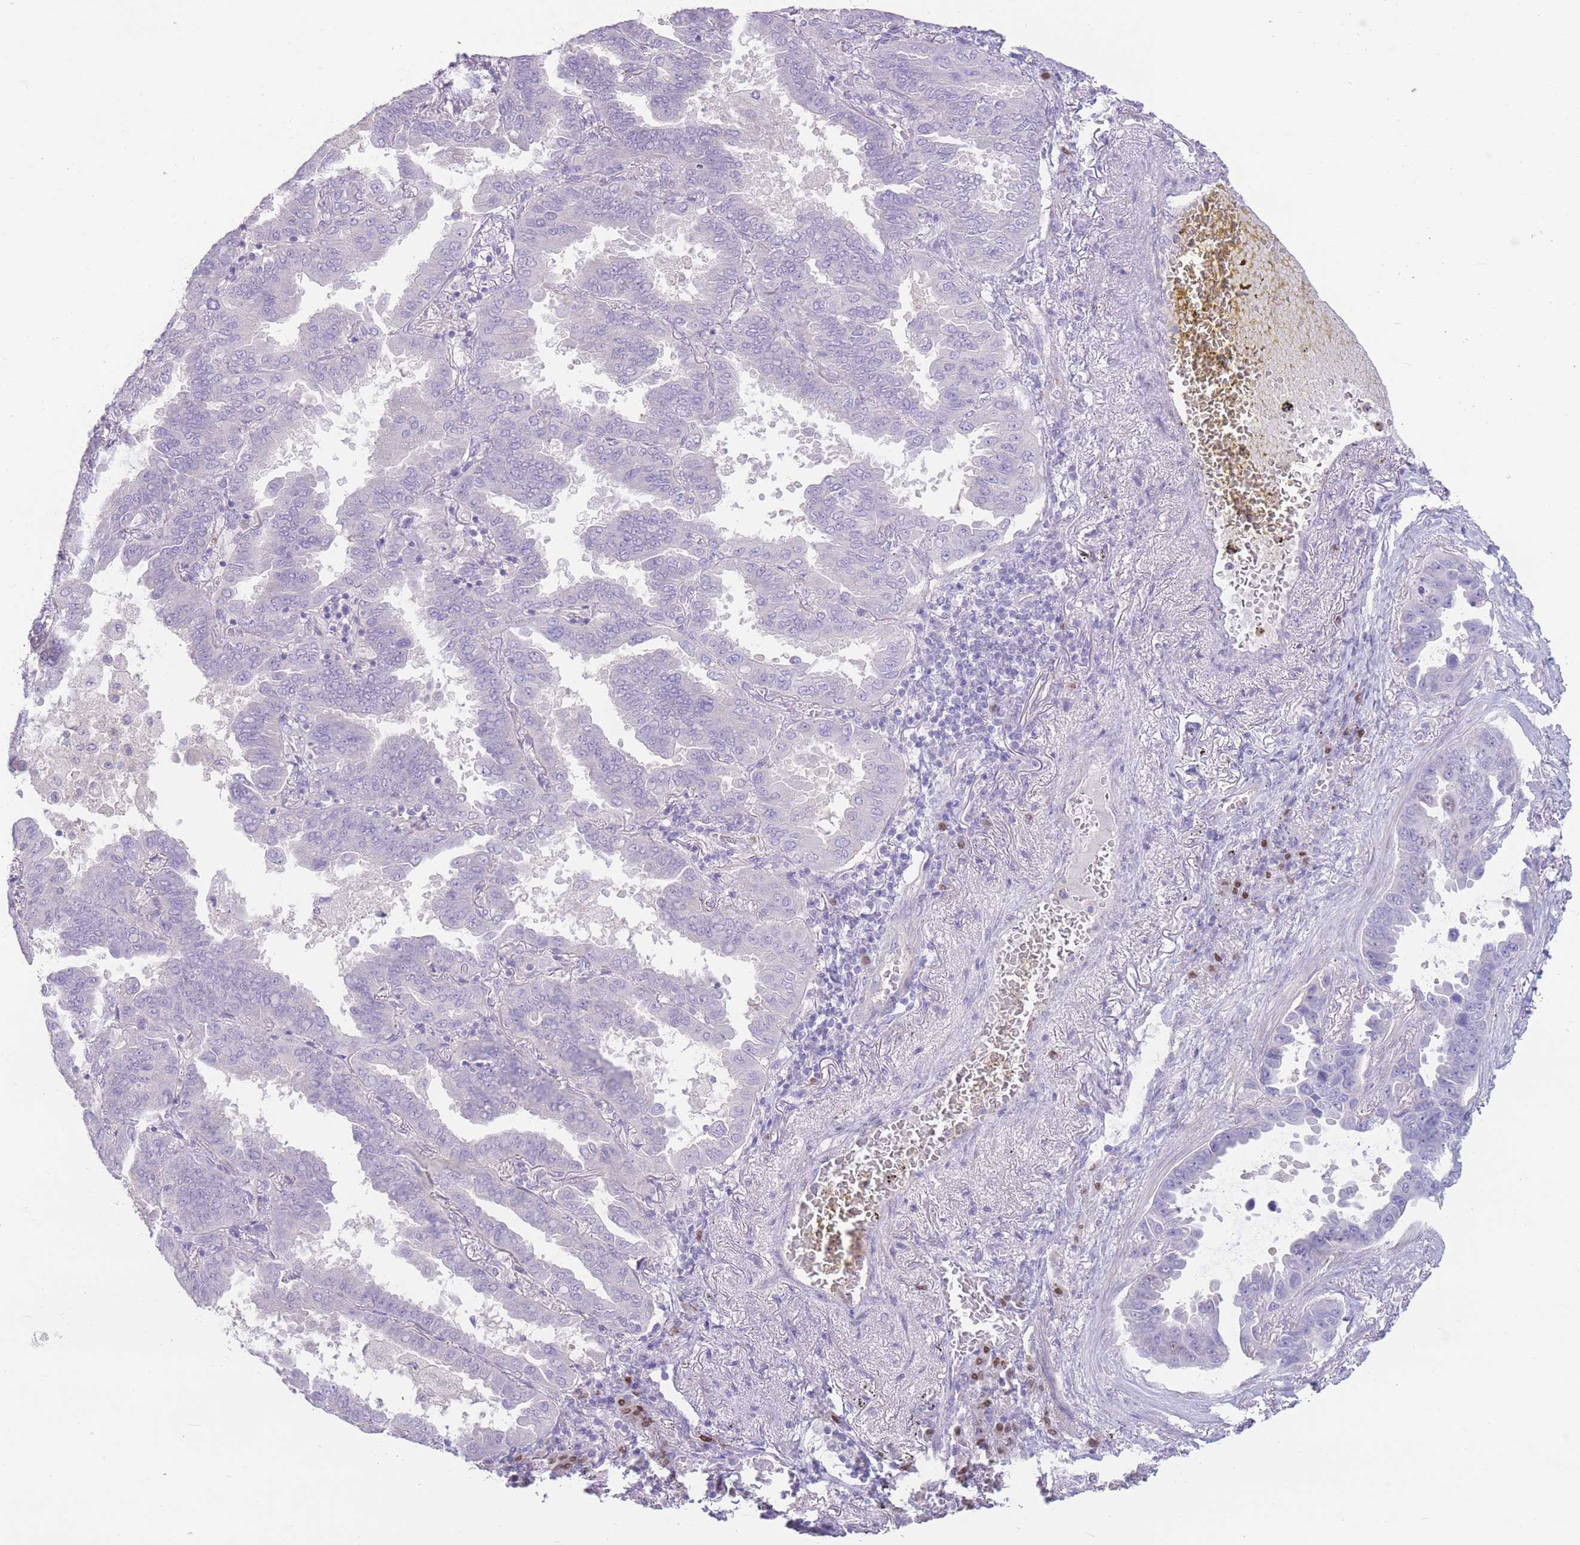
{"staining": {"intensity": "negative", "quantity": "none", "location": "none"}, "tissue": "lung cancer", "cell_type": "Tumor cells", "image_type": "cancer", "snomed": [{"axis": "morphology", "description": "Adenocarcinoma, NOS"}, {"axis": "topography", "description": "Lung"}], "caption": "This micrograph is of lung adenocarcinoma stained with immunohistochemistry (IHC) to label a protein in brown with the nuclei are counter-stained blue. There is no expression in tumor cells.", "gene": "BHLHA15", "patient": {"sex": "male", "age": 64}}